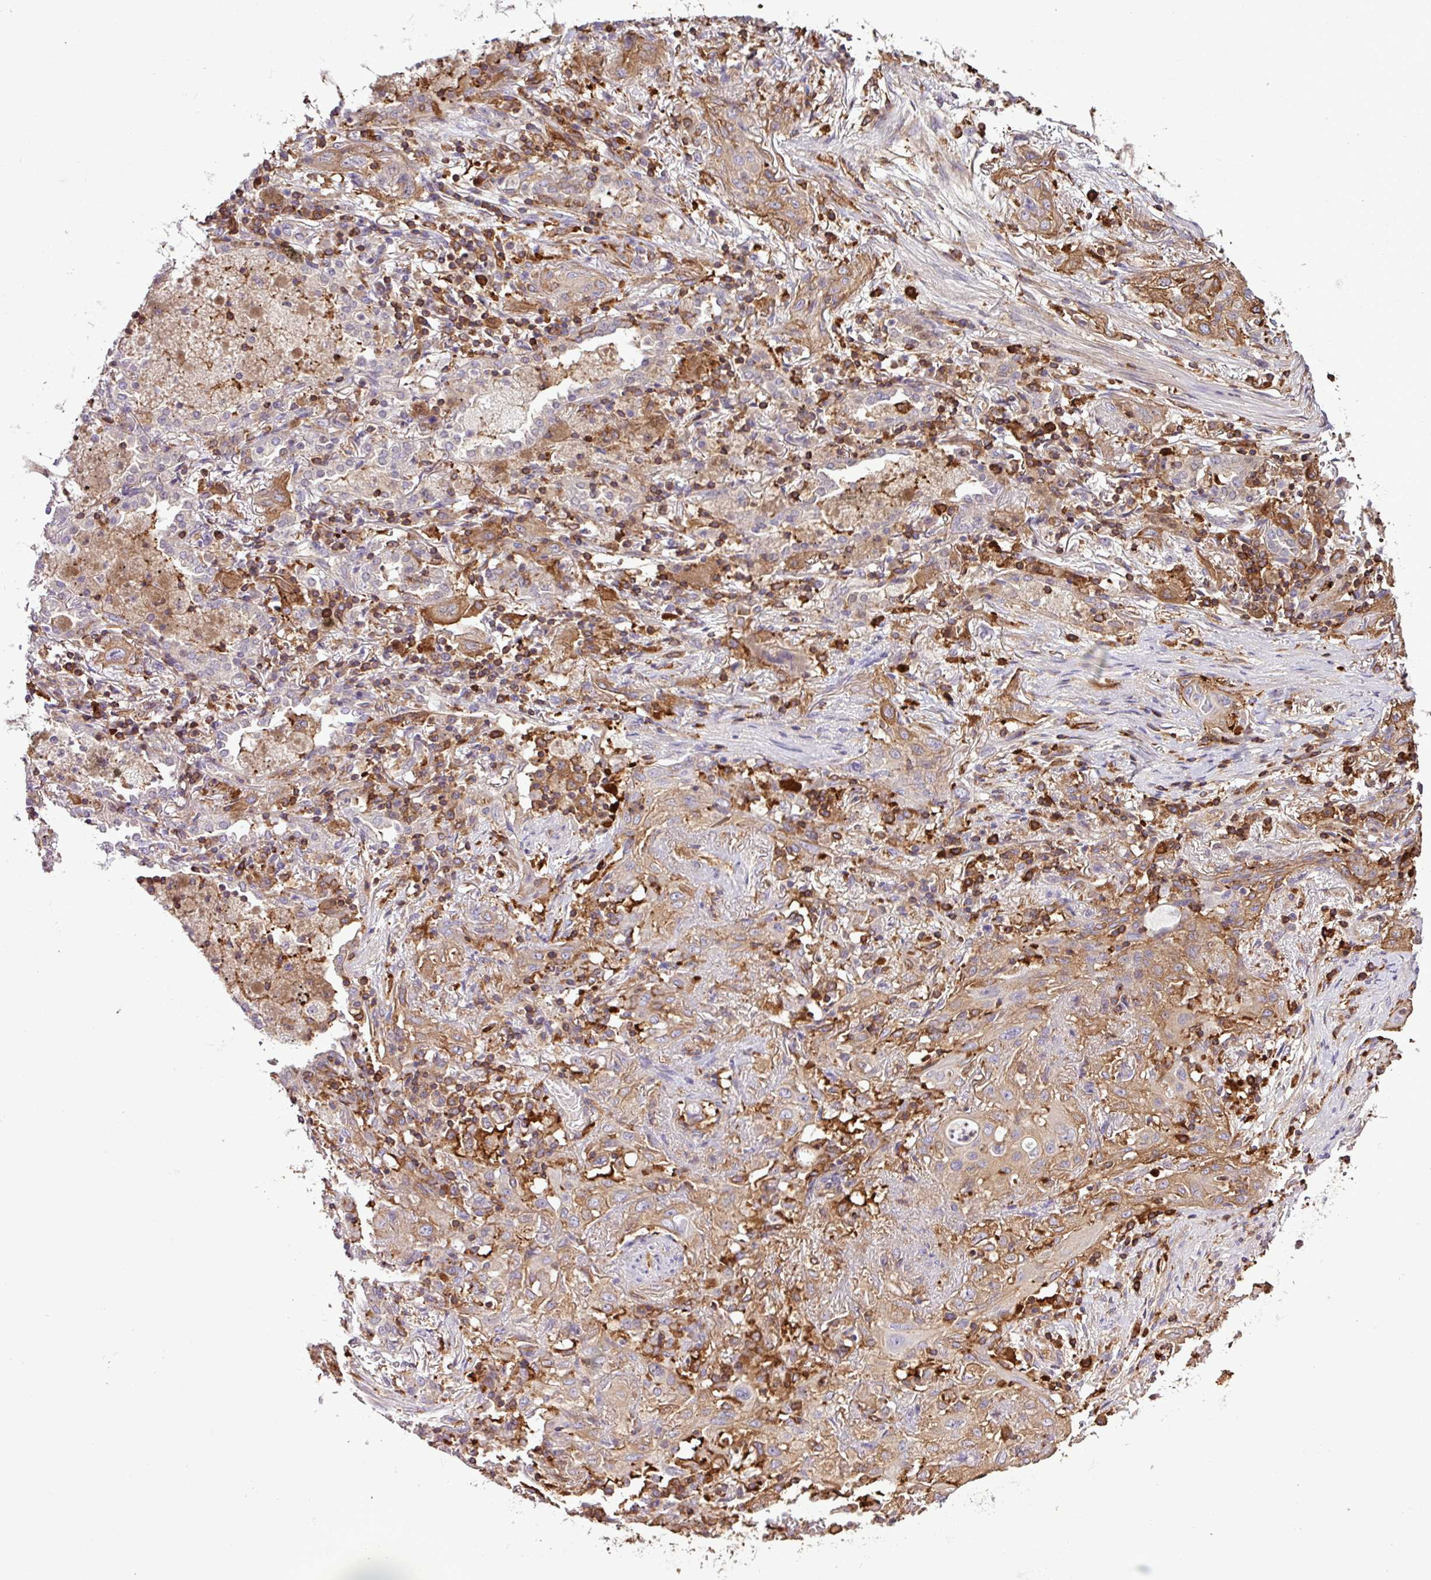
{"staining": {"intensity": "weak", "quantity": ">75%", "location": "cytoplasmic/membranous"}, "tissue": "lung cancer", "cell_type": "Tumor cells", "image_type": "cancer", "snomed": [{"axis": "morphology", "description": "Squamous cell carcinoma, NOS"}, {"axis": "topography", "description": "Lung"}], "caption": "A high-resolution photomicrograph shows immunohistochemistry (IHC) staining of lung cancer, which reveals weak cytoplasmic/membranous expression in about >75% of tumor cells. (DAB IHC with brightfield microscopy, high magnification).", "gene": "PGAP6", "patient": {"sex": "female", "age": 47}}